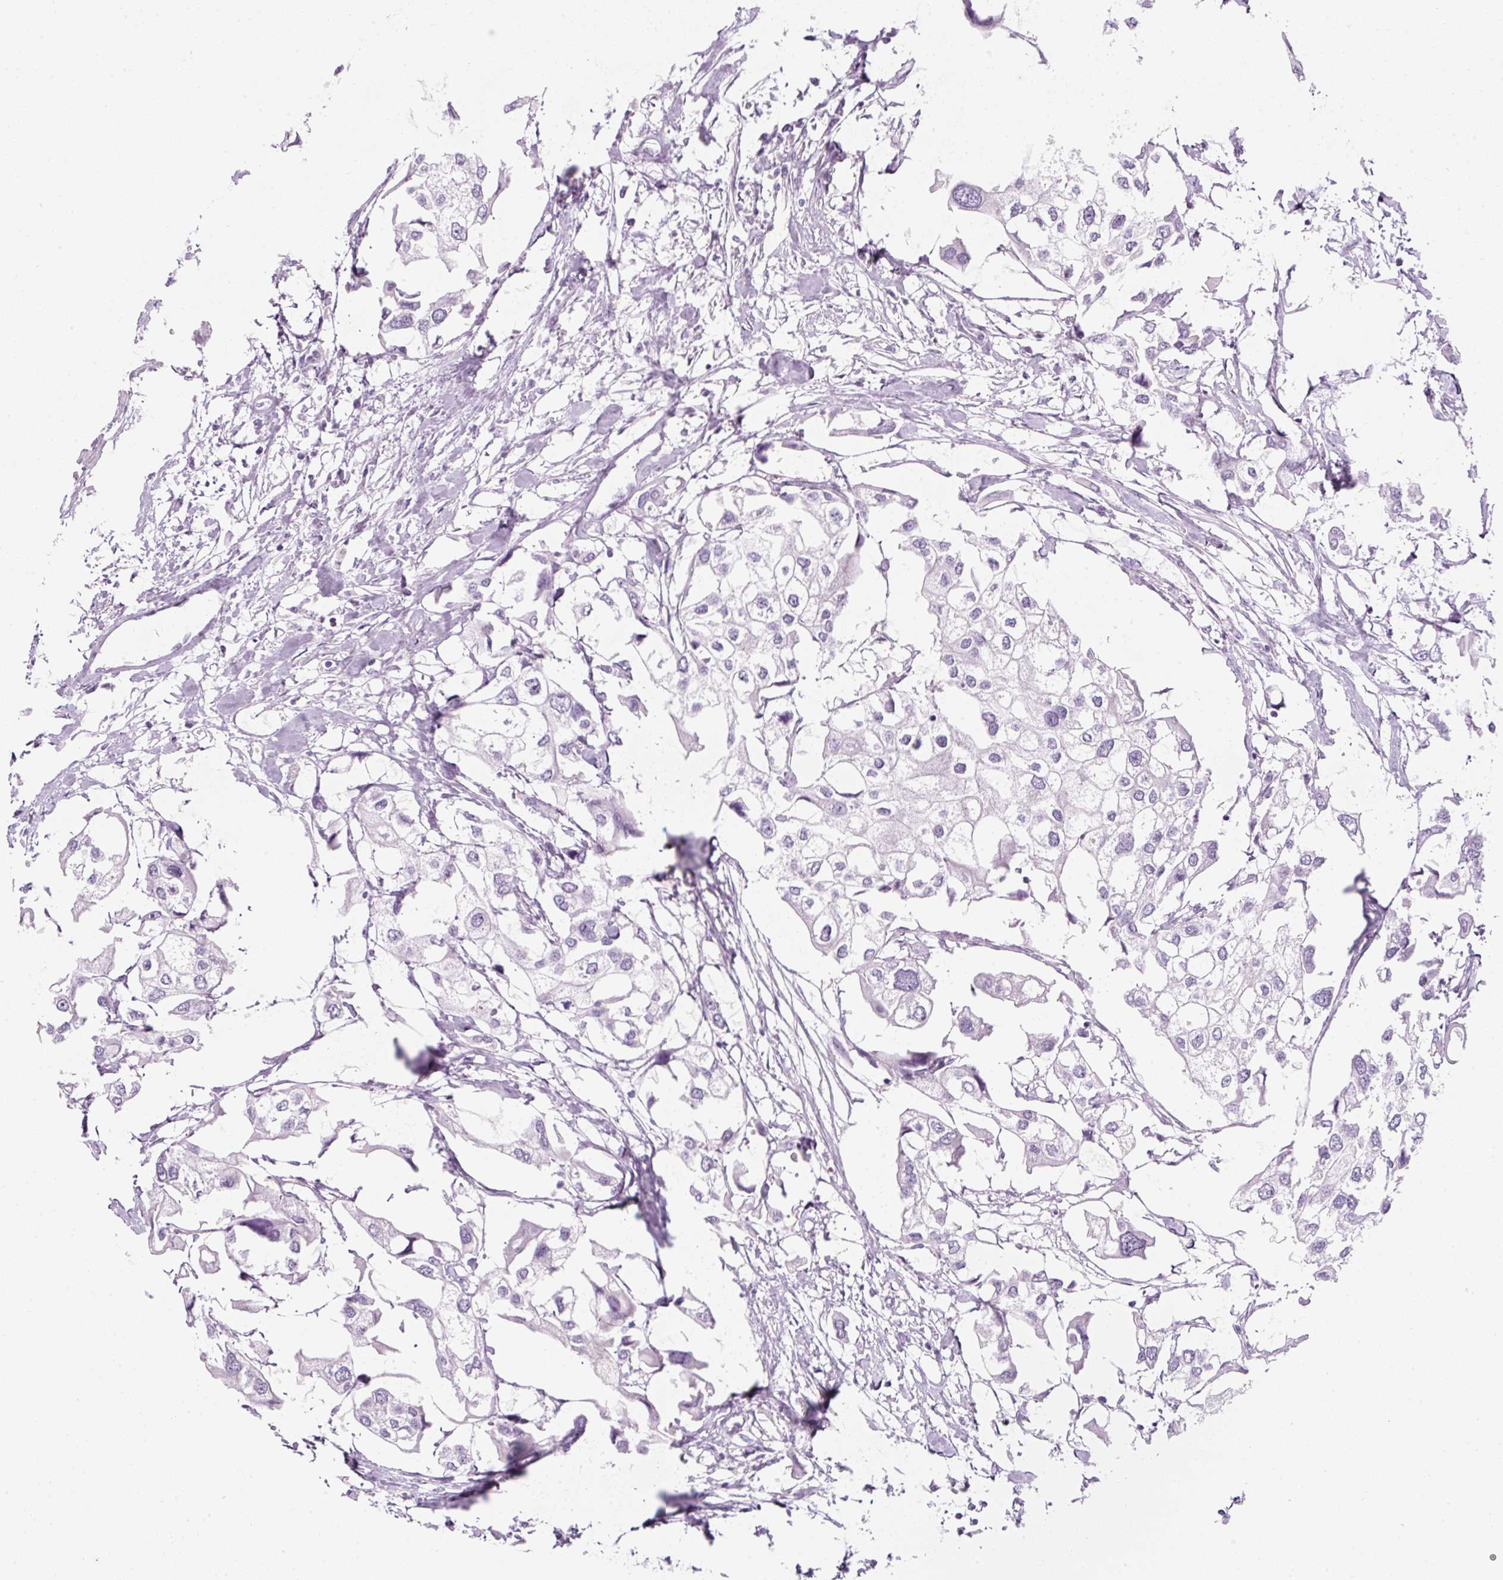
{"staining": {"intensity": "negative", "quantity": "none", "location": "none"}, "tissue": "urothelial cancer", "cell_type": "Tumor cells", "image_type": "cancer", "snomed": [{"axis": "morphology", "description": "Urothelial carcinoma, High grade"}, {"axis": "topography", "description": "Urinary bladder"}], "caption": "Human urothelial cancer stained for a protein using immunohistochemistry exhibits no expression in tumor cells.", "gene": "PF4V1", "patient": {"sex": "male", "age": 64}}